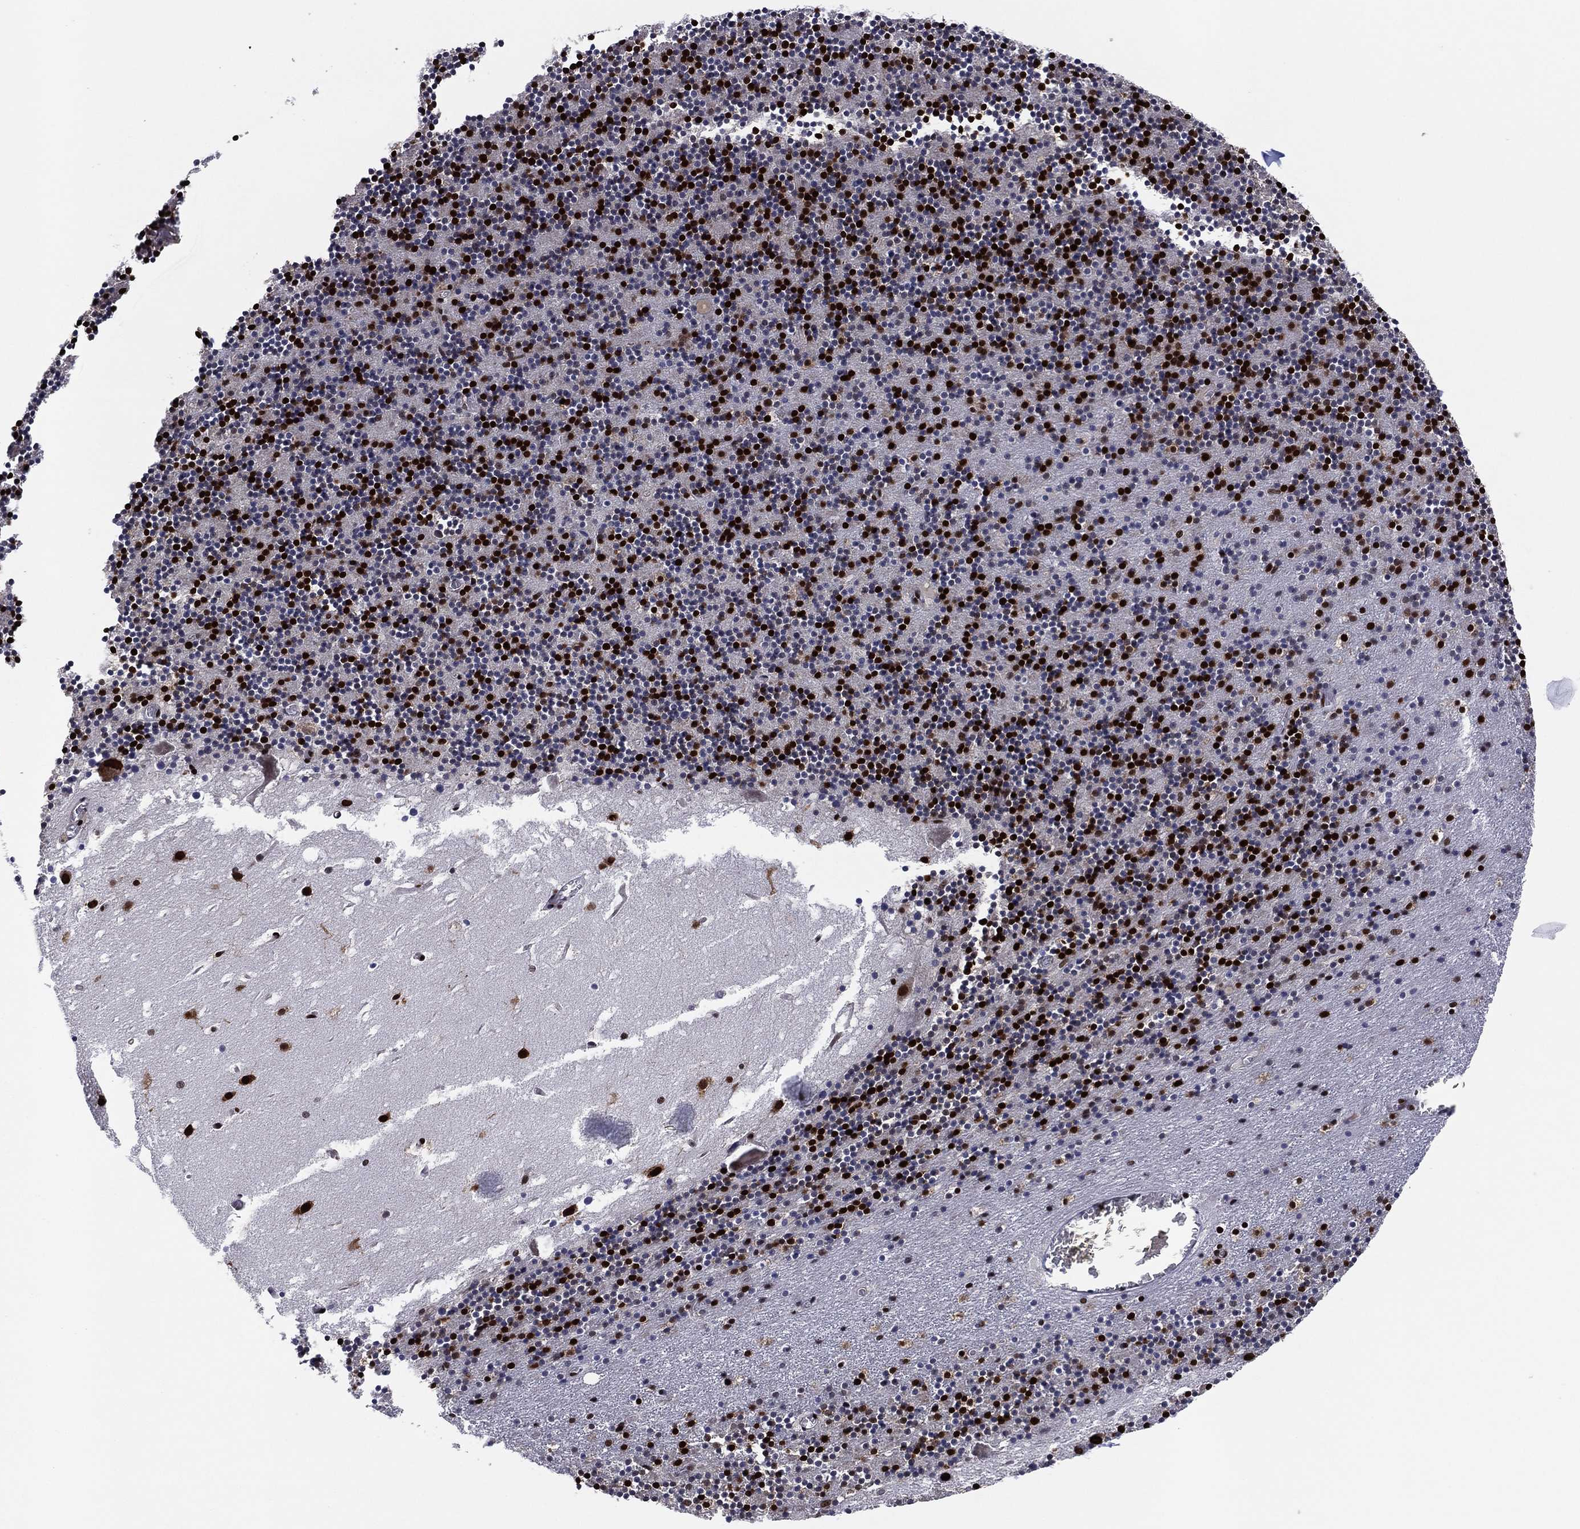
{"staining": {"intensity": "strong", "quantity": "25%-75%", "location": "nuclear"}, "tissue": "cerebellum", "cell_type": "Cells in granular layer", "image_type": "normal", "snomed": [{"axis": "morphology", "description": "Normal tissue, NOS"}, {"axis": "topography", "description": "Cerebellum"}], "caption": "Immunohistochemical staining of unremarkable human cerebellum shows 25%-75% levels of strong nuclear protein positivity in approximately 25%-75% of cells in granular layer.", "gene": "TP53BP1", "patient": {"sex": "male", "age": 37}}